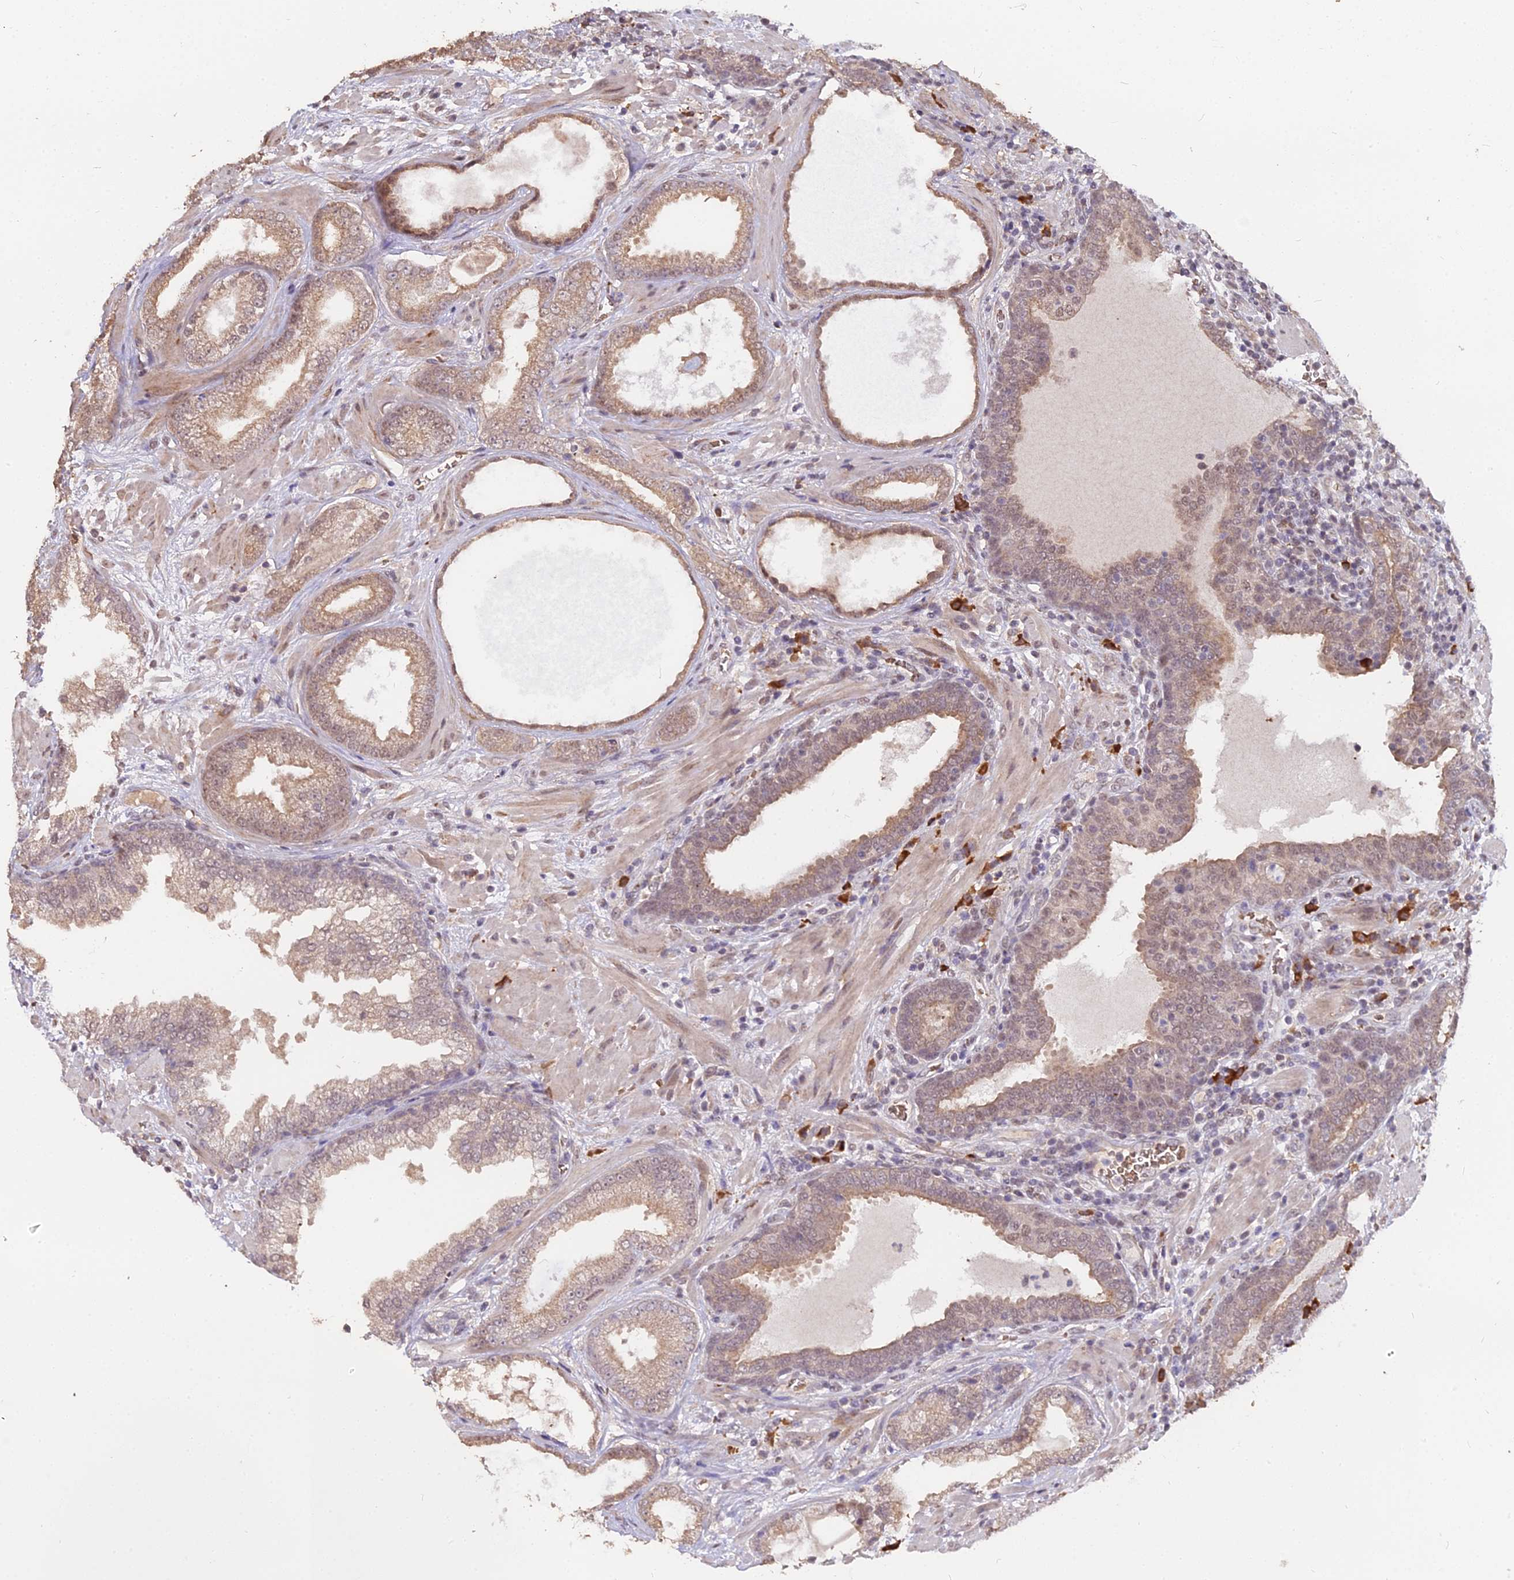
{"staining": {"intensity": "weak", "quantity": ">75%", "location": "cytoplasmic/membranous"}, "tissue": "prostate cancer", "cell_type": "Tumor cells", "image_type": "cancer", "snomed": [{"axis": "morphology", "description": "Adenocarcinoma, Low grade"}, {"axis": "topography", "description": "Prostate"}], "caption": "A low amount of weak cytoplasmic/membranous positivity is identified in approximately >75% of tumor cells in prostate adenocarcinoma (low-grade) tissue.", "gene": "ZDBF2", "patient": {"sex": "male", "age": 57}}